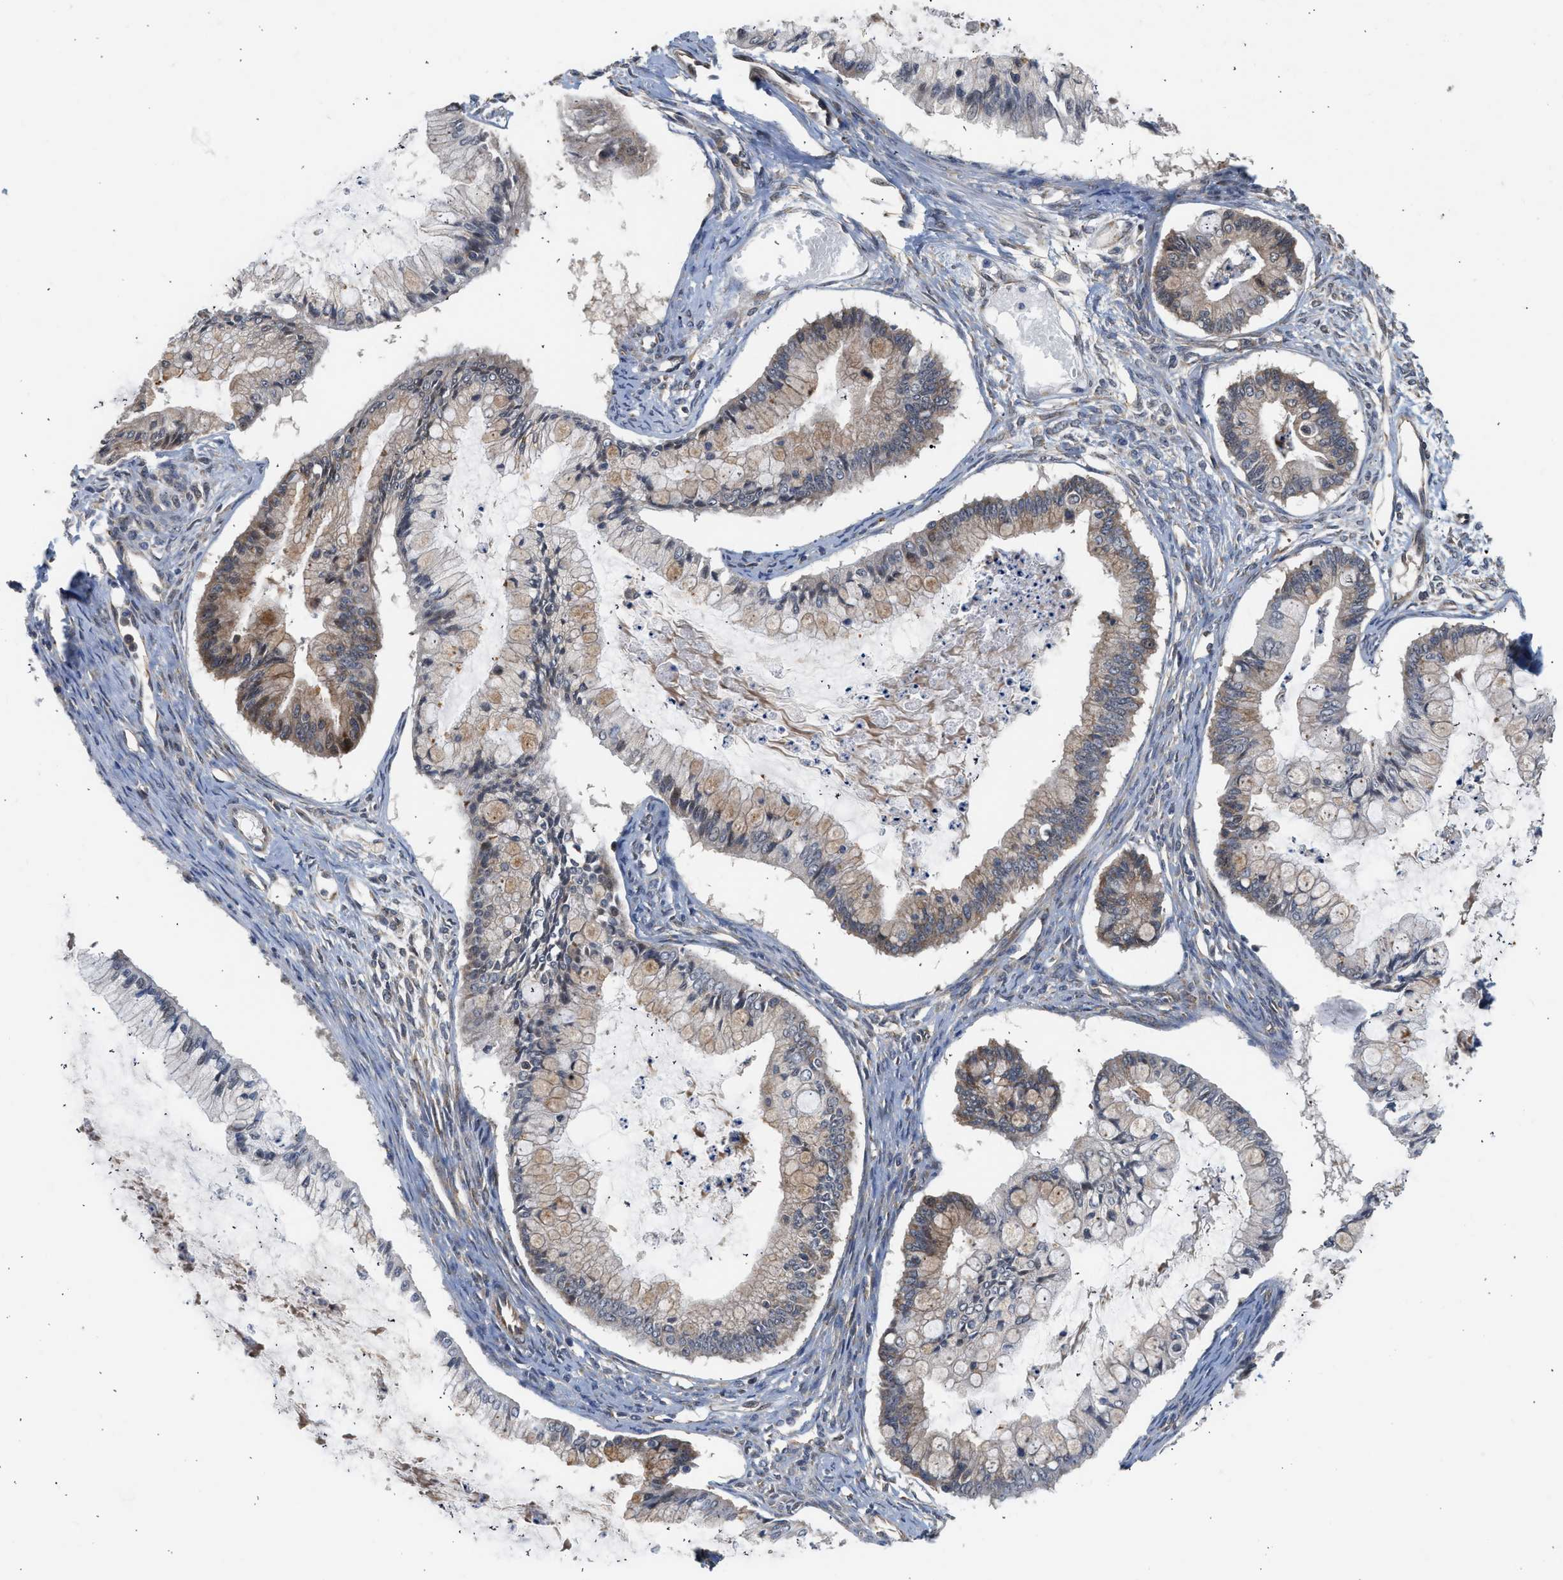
{"staining": {"intensity": "moderate", "quantity": "<25%", "location": "cytoplasmic/membranous"}, "tissue": "ovarian cancer", "cell_type": "Tumor cells", "image_type": "cancer", "snomed": [{"axis": "morphology", "description": "Cystadenocarcinoma, mucinous, NOS"}, {"axis": "topography", "description": "Ovary"}], "caption": "This micrograph displays IHC staining of ovarian cancer (mucinous cystadenocarcinoma), with low moderate cytoplasmic/membranous expression in approximately <25% of tumor cells.", "gene": "POLG2", "patient": {"sex": "female", "age": 57}}